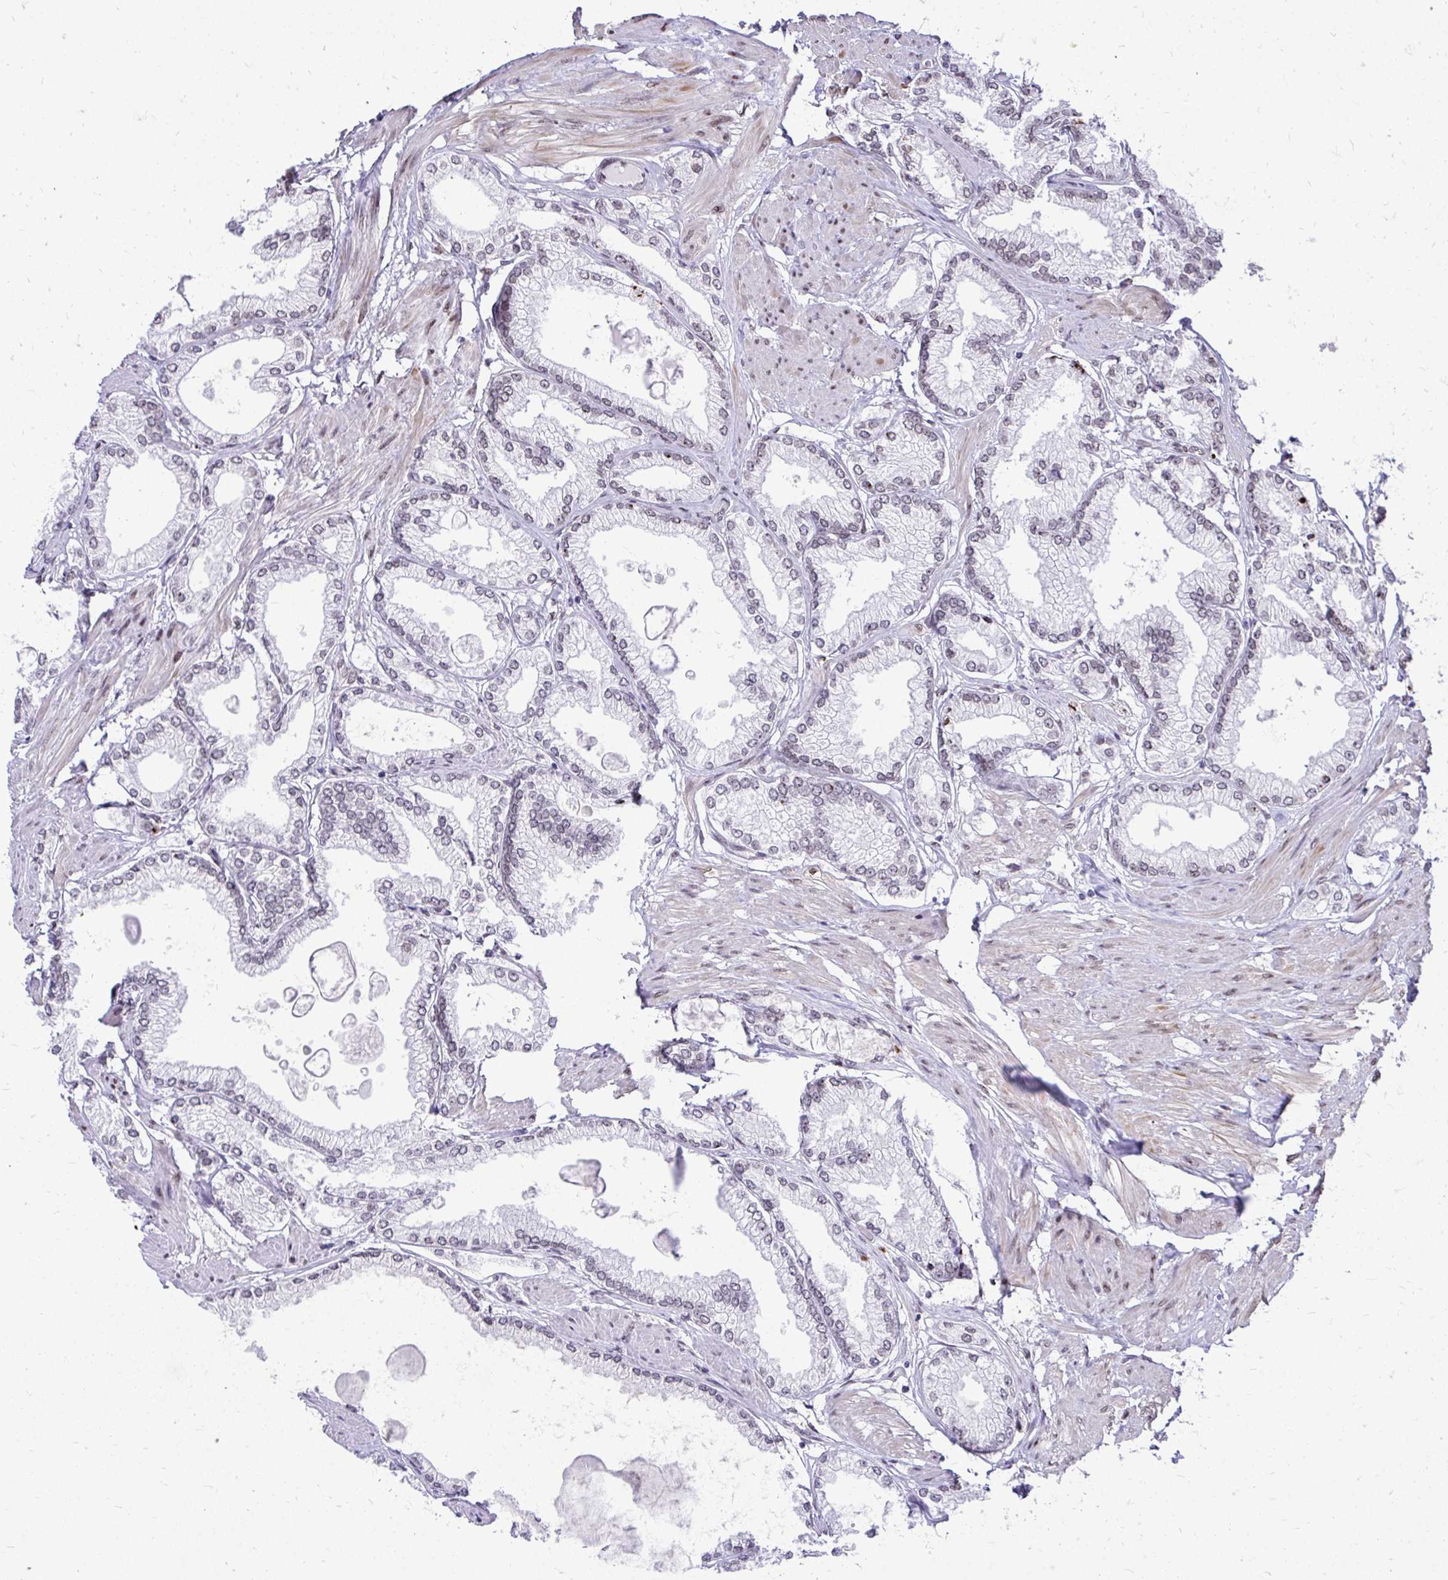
{"staining": {"intensity": "negative", "quantity": "none", "location": "none"}, "tissue": "prostate cancer", "cell_type": "Tumor cells", "image_type": "cancer", "snomed": [{"axis": "morphology", "description": "Adenocarcinoma, High grade"}, {"axis": "topography", "description": "Prostate"}], "caption": "This is an immunohistochemistry (IHC) image of prostate cancer (high-grade adenocarcinoma). There is no positivity in tumor cells.", "gene": "BANF1", "patient": {"sex": "male", "age": 68}}